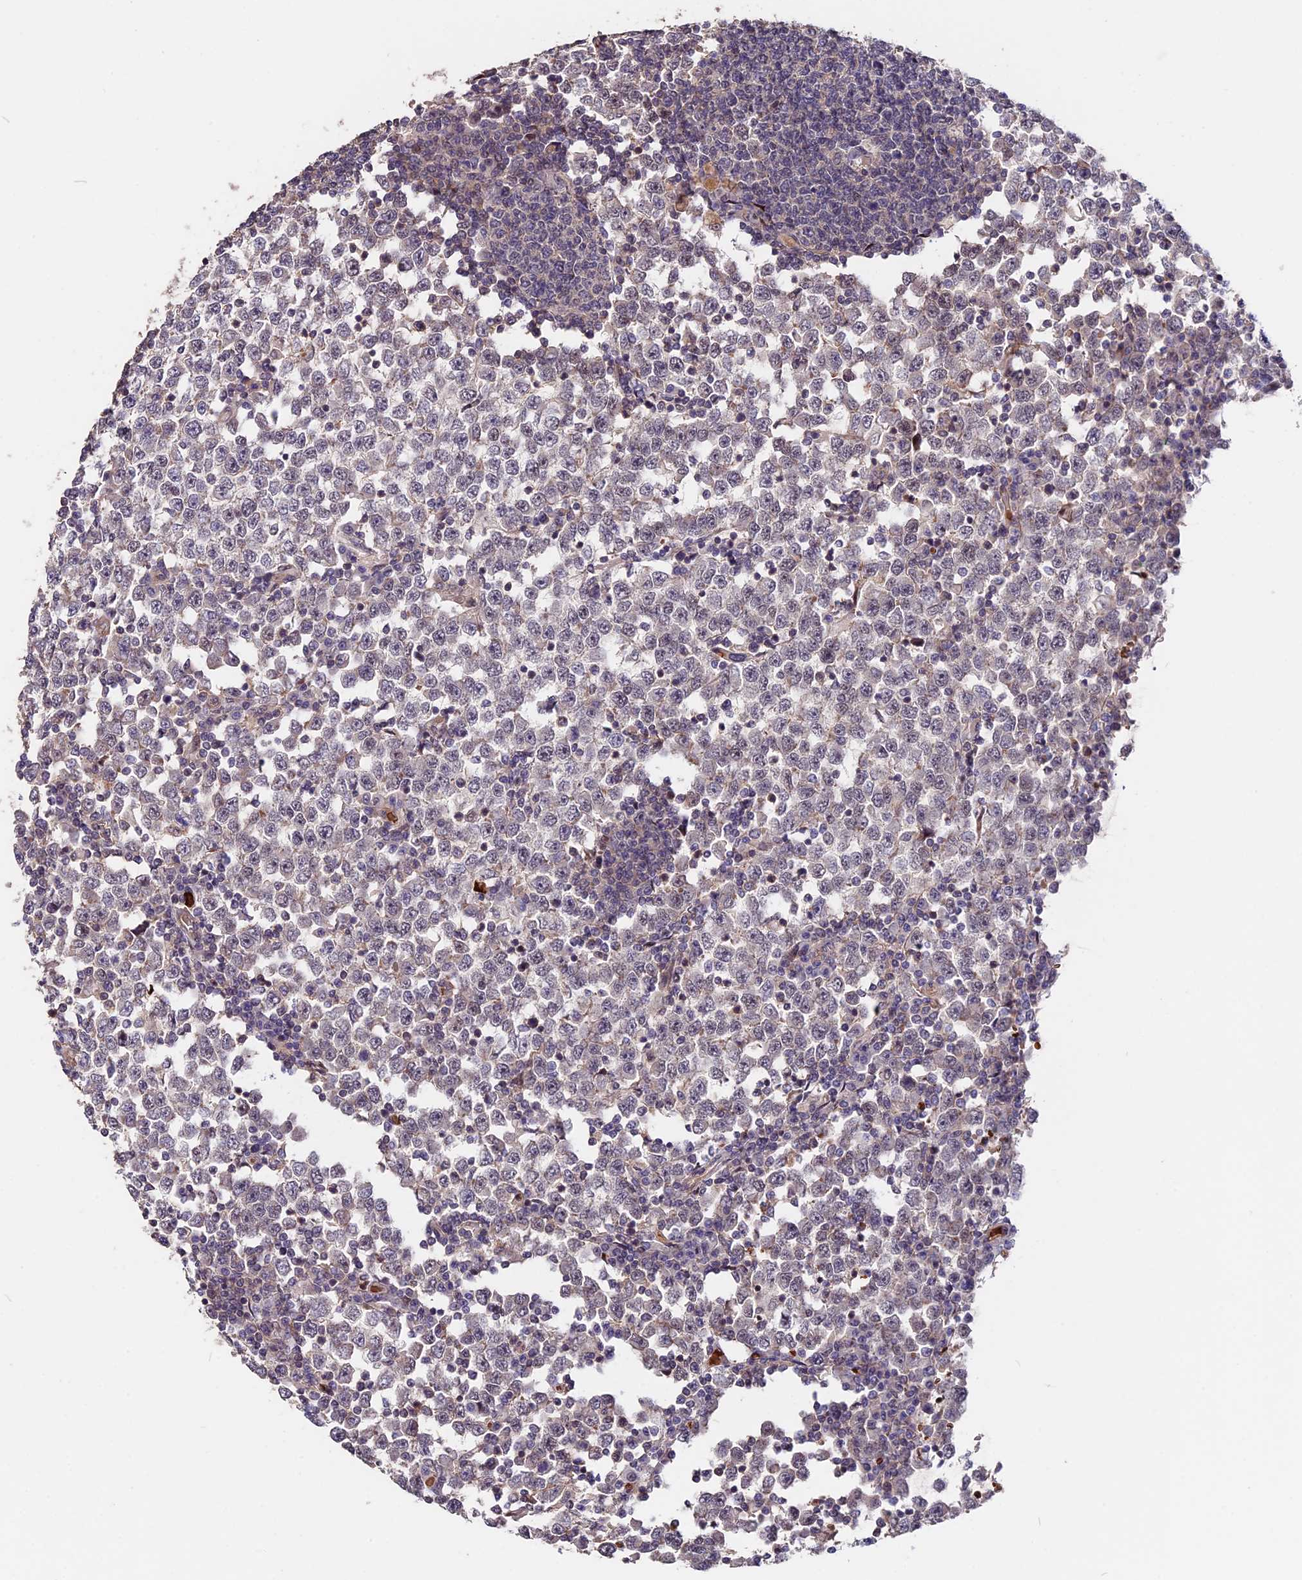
{"staining": {"intensity": "weak", "quantity": "<25%", "location": "nuclear"}, "tissue": "testis cancer", "cell_type": "Tumor cells", "image_type": "cancer", "snomed": [{"axis": "morphology", "description": "Seminoma, NOS"}, {"axis": "topography", "description": "Testis"}], "caption": "A high-resolution micrograph shows IHC staining of seminoma (testis), which demonstrates no significant expression in tumor cells.", "gene": "ZC3H10", "patient": {"sex": "male", "age": 65}}